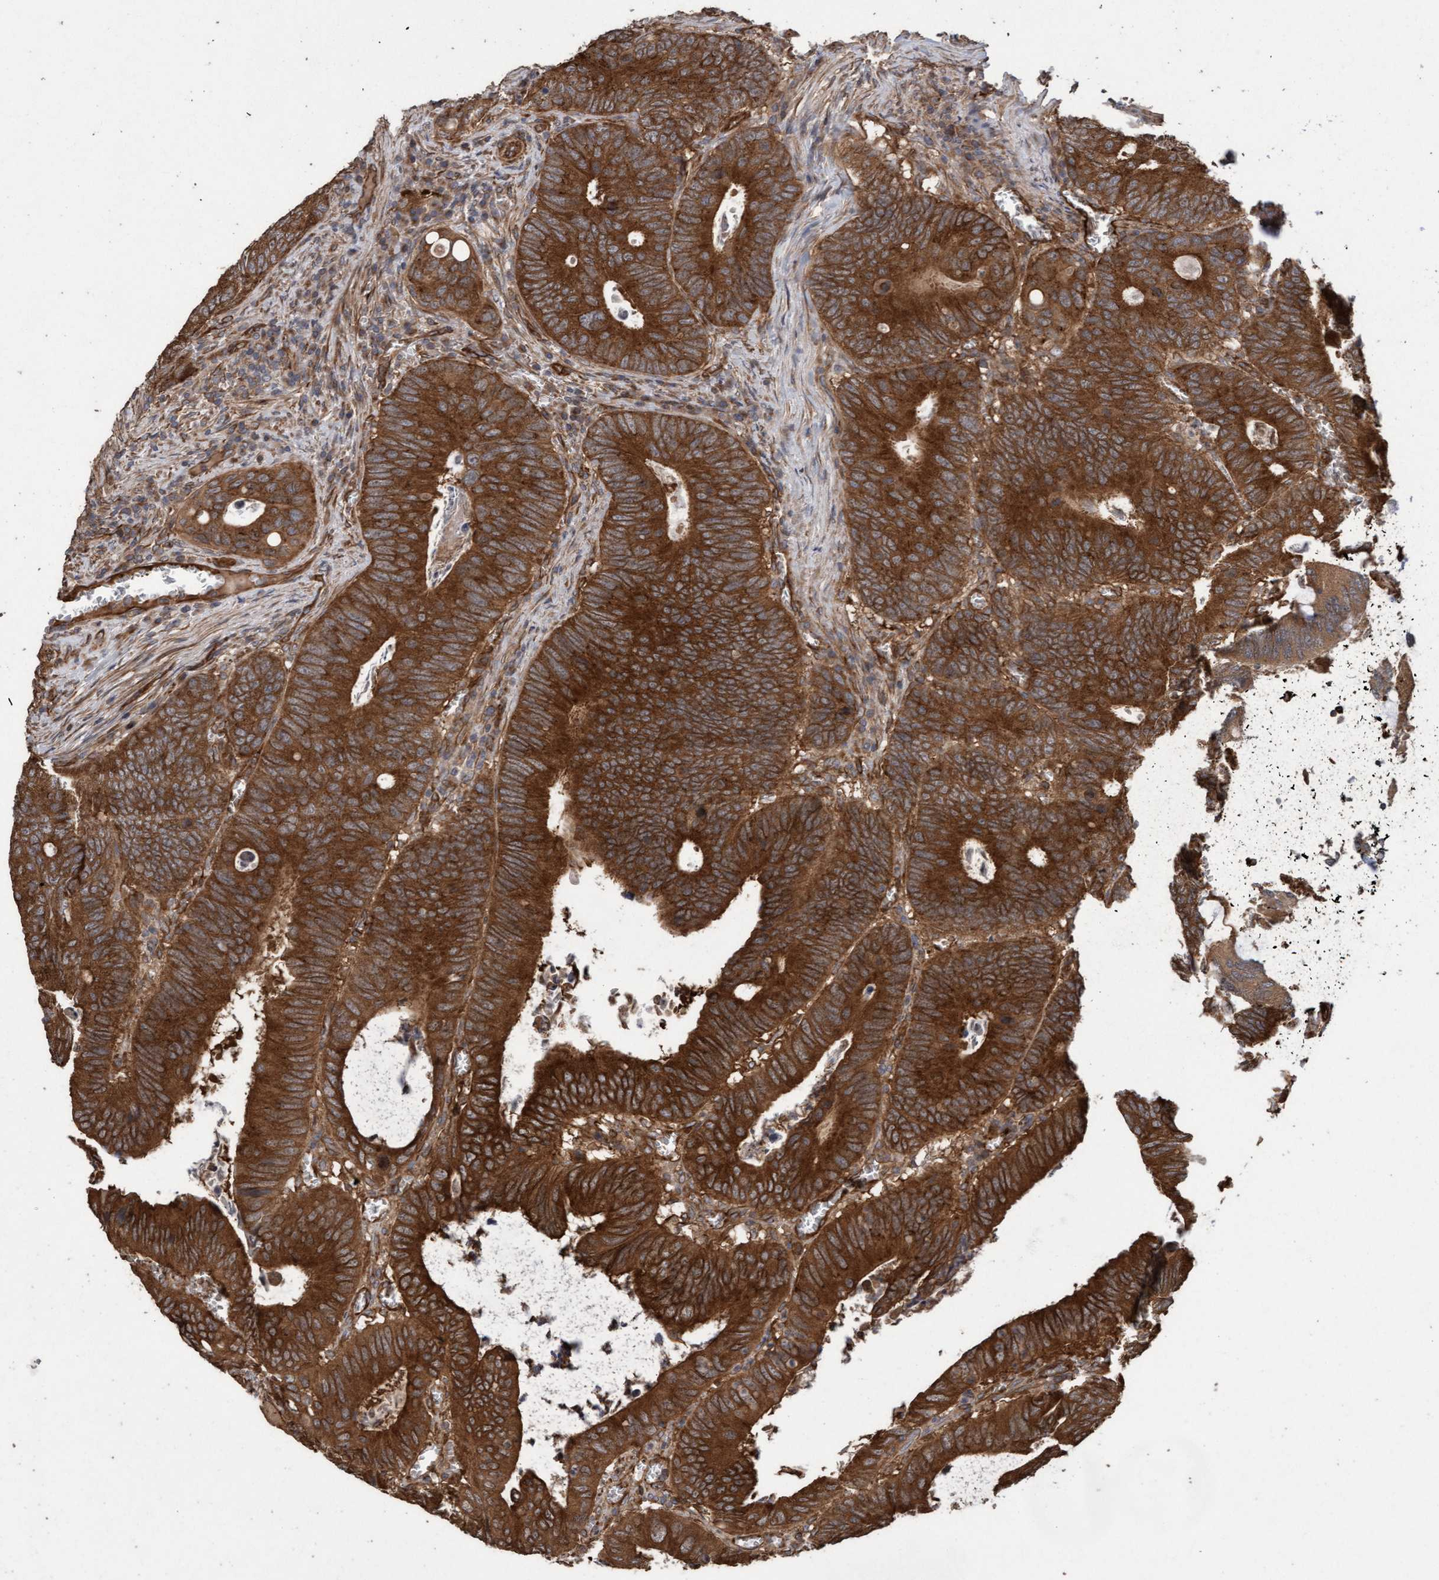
{"staining": {"intensity": "strong", "quantity": ">75%", "location": "cytoplasmic/membranous"}, "tissue": "colorectal cancer", "cell_type": "Tumor cells", "image_type": "cancer", "snomed": [{"axis": "morphology", "description": "Inflammation, NOS"}, {"axis": "morphology", "description": "Adenocarcinoma, NOS"}, {"axis": "topography", "description": "Colon"}], "caption": "The image shows staining of colorectal adenocarcinoma, revealing strong cytoplasmic/membranous protein positivity (brown color) within tumor cells. (DAB (3,3'-diaminobenzidine) IHC with brightfield microscopy, high magnification).", "gene": "CDC42EP4", "patient": {"sex": "male", "age": 72}}